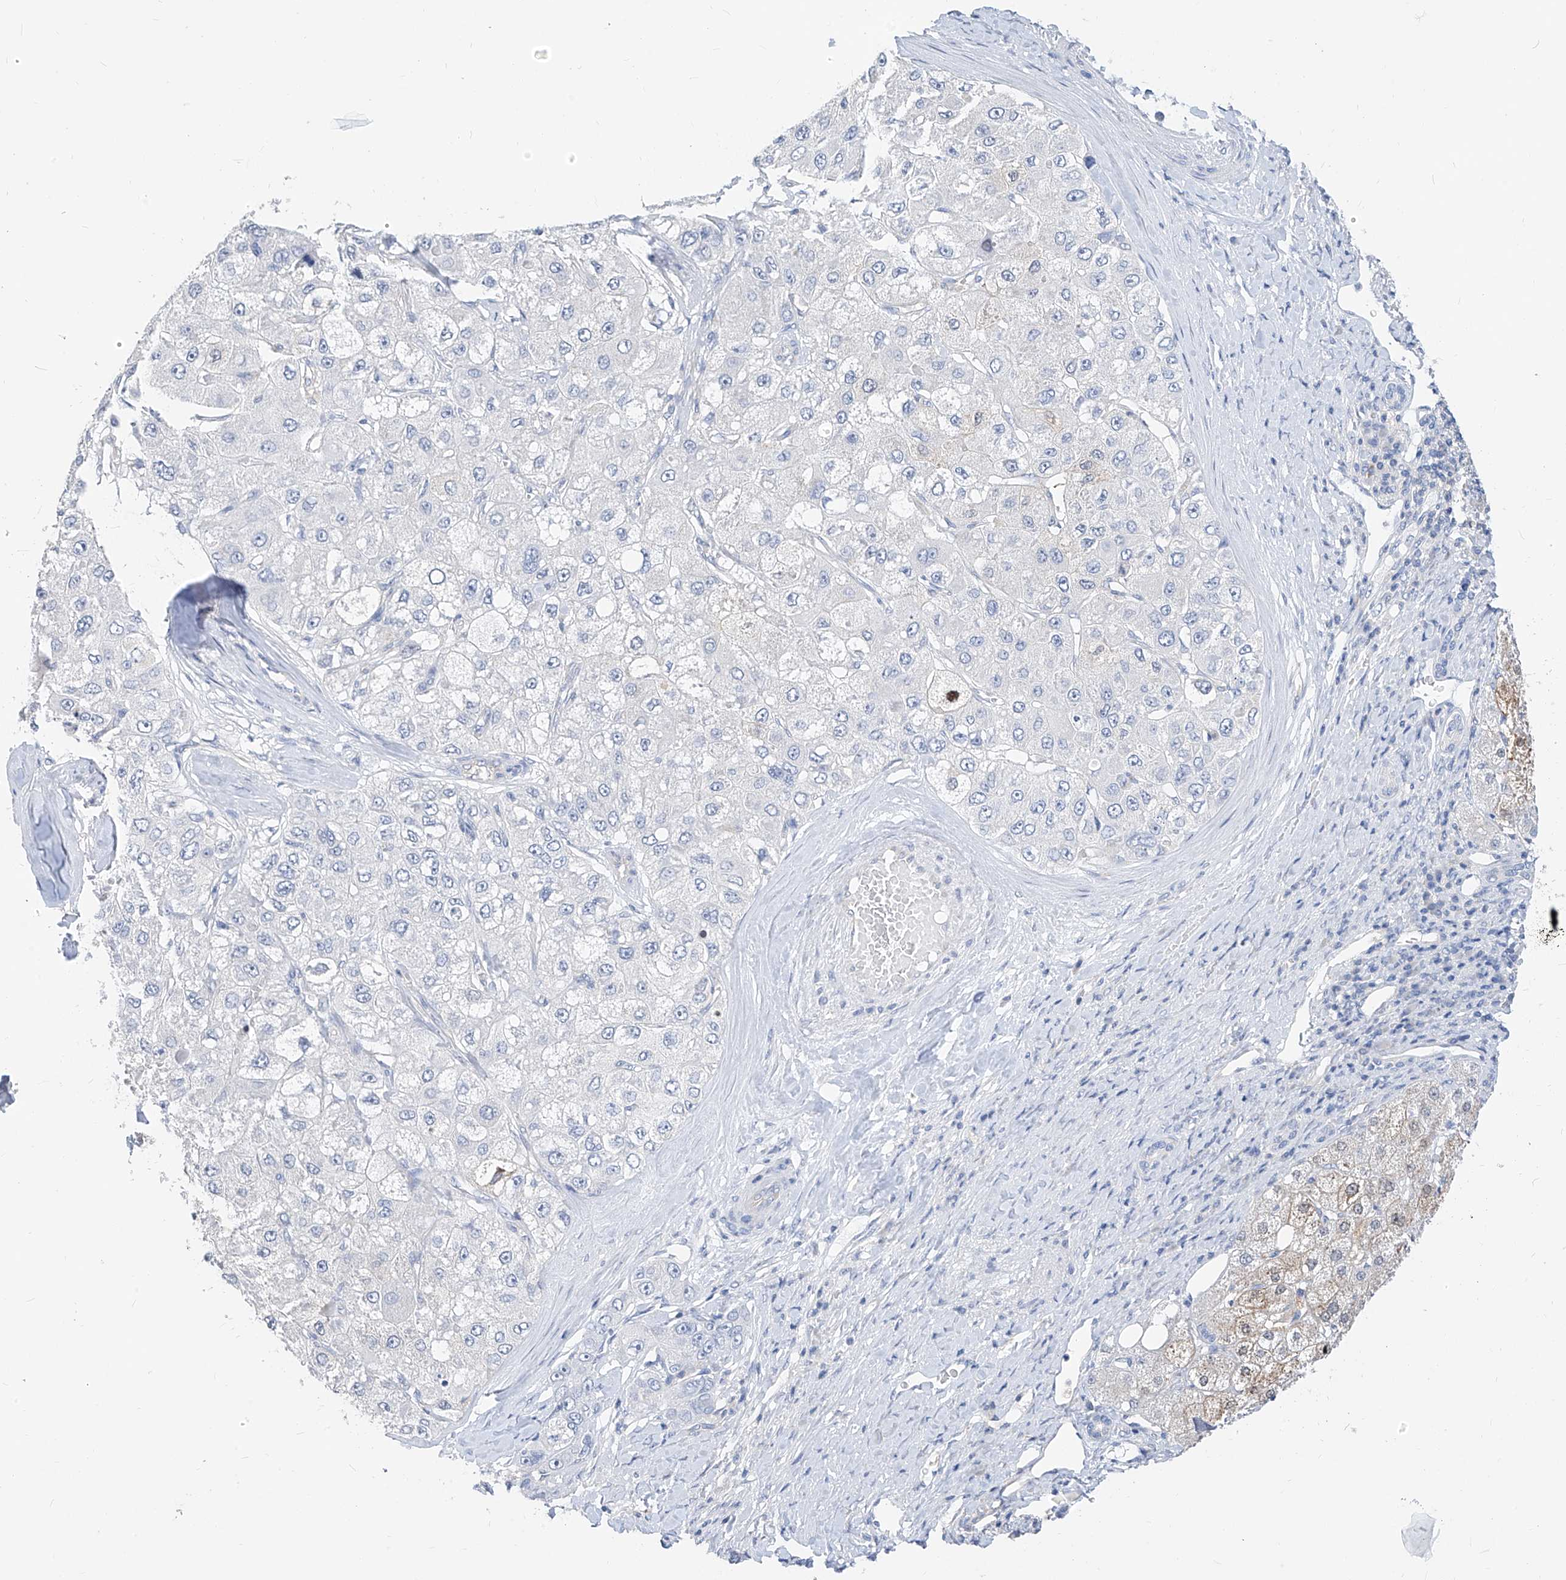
{"staining": {"intensity": "negative", "quantity": "none", "location": "none"}, "tissue": "liver cancer", "cell_type": "Tumor cells", "image_type": "cancer", "snomed": [{"axis": "morphology", "description": "Carcinoma, Hepatocellular, NOS"}, {"axis": "topography", "description": "Liver"}], "caption": "Human liver hepatocellular carcinoma stained for a protein using IHC displays no positivity in tumor cells.", "gene": "ZZEF1", "patient": {"sex": "male", "age": 80}}